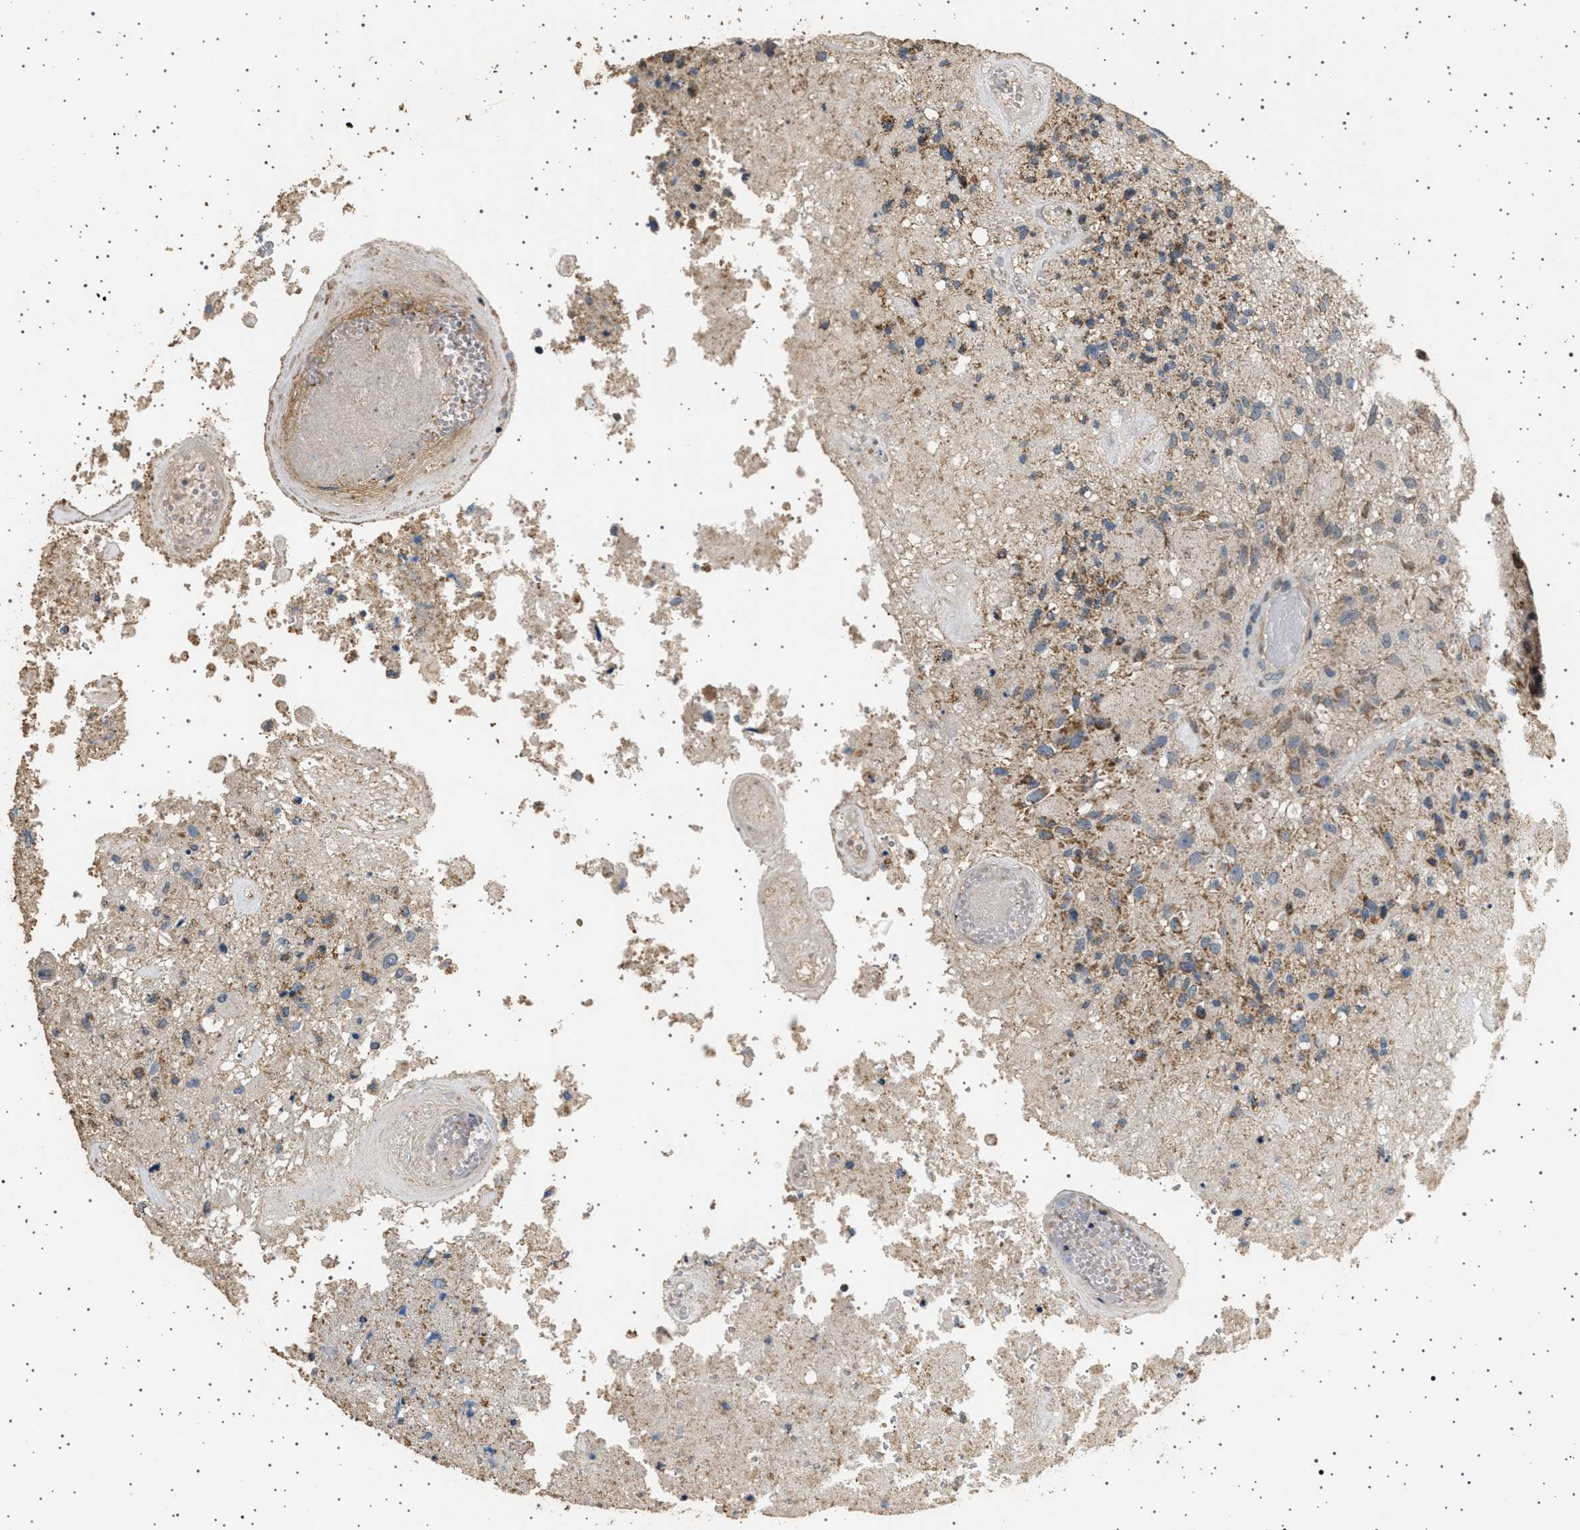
{"staining": {"intensity": "moderate", "quantity": ">75%", "location": "cytoplasmic/membranous"}, "tissue": "glioma", "cell_type": "Tumor cells", "image_type": "cancer", "snomed": [{"axis": "morphology", "description": "Normal tissue, NOS"}, {"axis": "morphology", "description": "Glioma, malignant, High grade"}, {"axis": "topography", "description": "Cerebral cortex"}], "caption": "Malignant glioma (high-grade) tissue shows moderate cytoplasmic/membranous staining in approximately >75% of tumor cells", "gene": "KCNA4", "patient": {"sex": "male", "age": 77}}